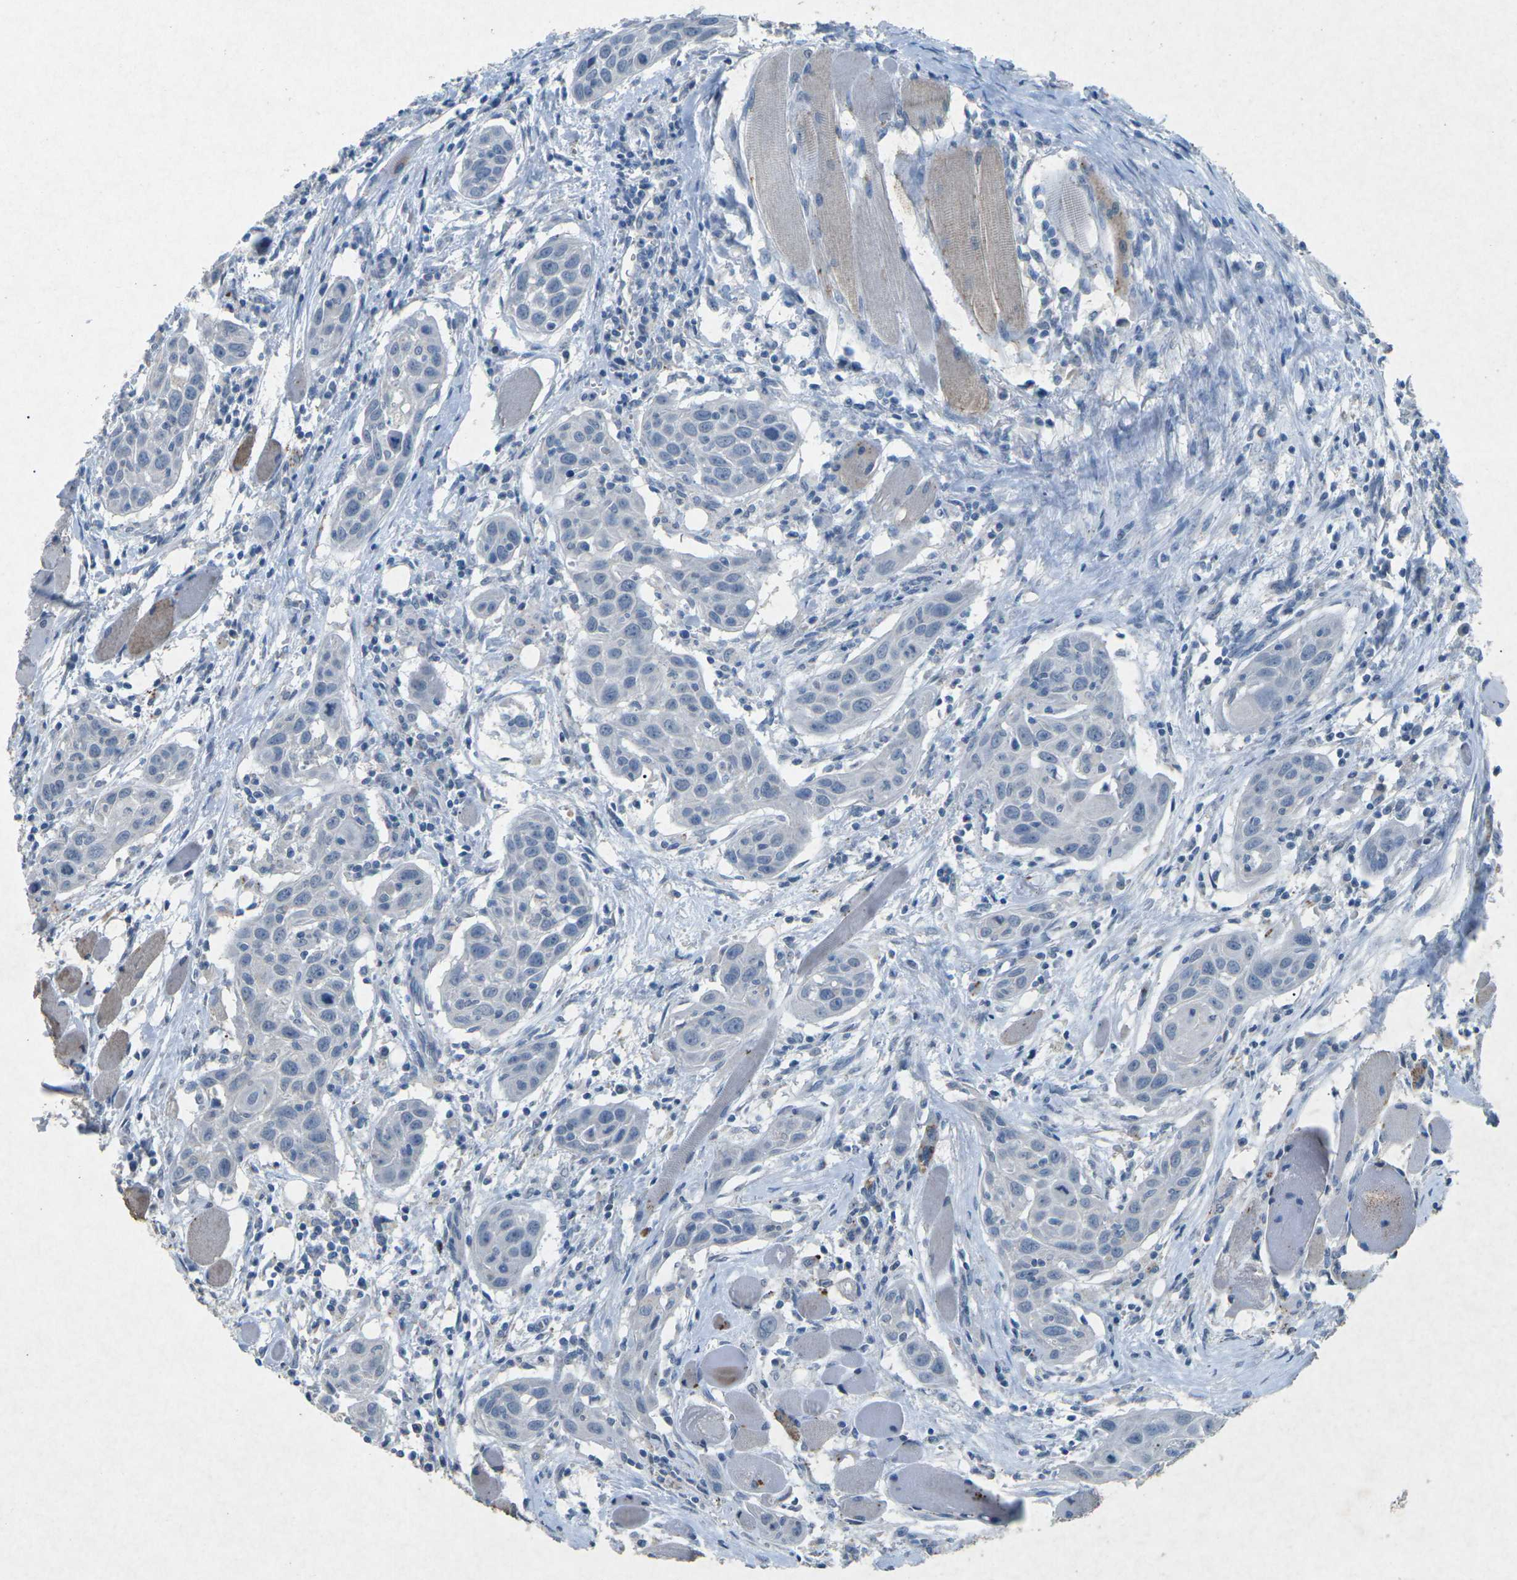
{"staining": {"intensity": "negative", "quantity": "none", "location": "none"}, "tissue": "head and neck cancer", "cell_type": "Tumor cells", "image_type": "cancer", "snomed": [{"axis": "morphology", "description": "Squamous cell carcinoma, NOS"}, {"axis": "topography", "description": "Oral tissue"}, {"axis": "topography", "description": "Head-Neck"}], "caption": "Photomicrograph shows no significant protein staining in tumor cells of squamous cell carcinoma (head and neck). (Stains: DAB (3,3'-diaminobenzidine) immunohistochemistry with hematoxylin counter stain, Microscopy: brightfield microscopy at high magnification).", "gene": "A1BG", "patient": {"sex": "female", "age": 50}}